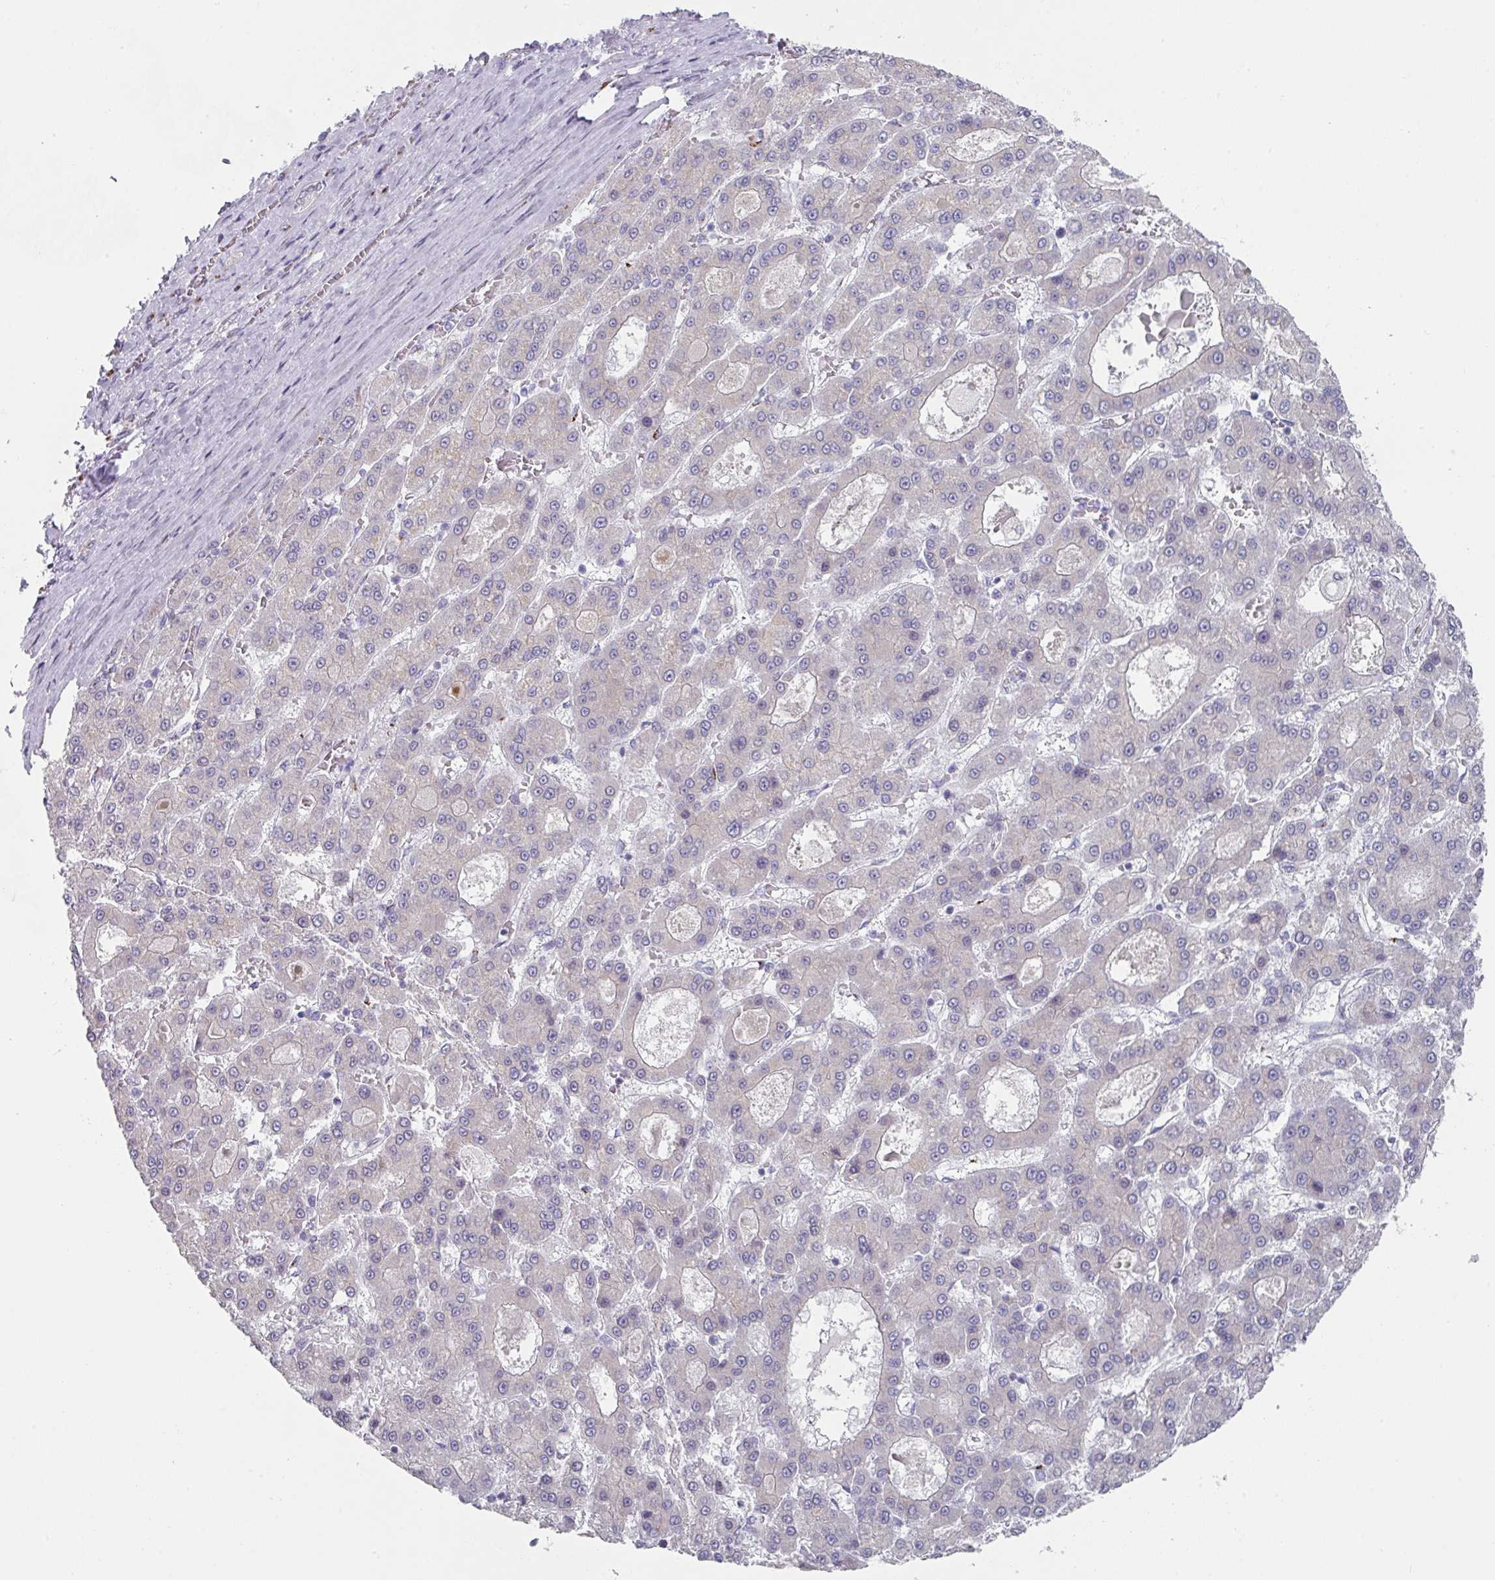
{"staining": {"intensity": "negative", "quantity": "none", "location": "none"}, "tissue": "liver cancer", "cell_type": "Tumor cells", "image_type": "cancer", "snomed": [{"axis": "morphology", "description": "Carcinoma, Hepatocellular, NOS"}, {"axis": "topography", "description": "Liver"}], "caption": "The immunohistochemistry image has no significant staining in tumor cells of liver hepatocellular carcinoma tissue. (DAB immunohistochemistry (IHC), high magnification).", "gene": "VKORC1L1", "patient": {"sex": "male", "age": 70}}